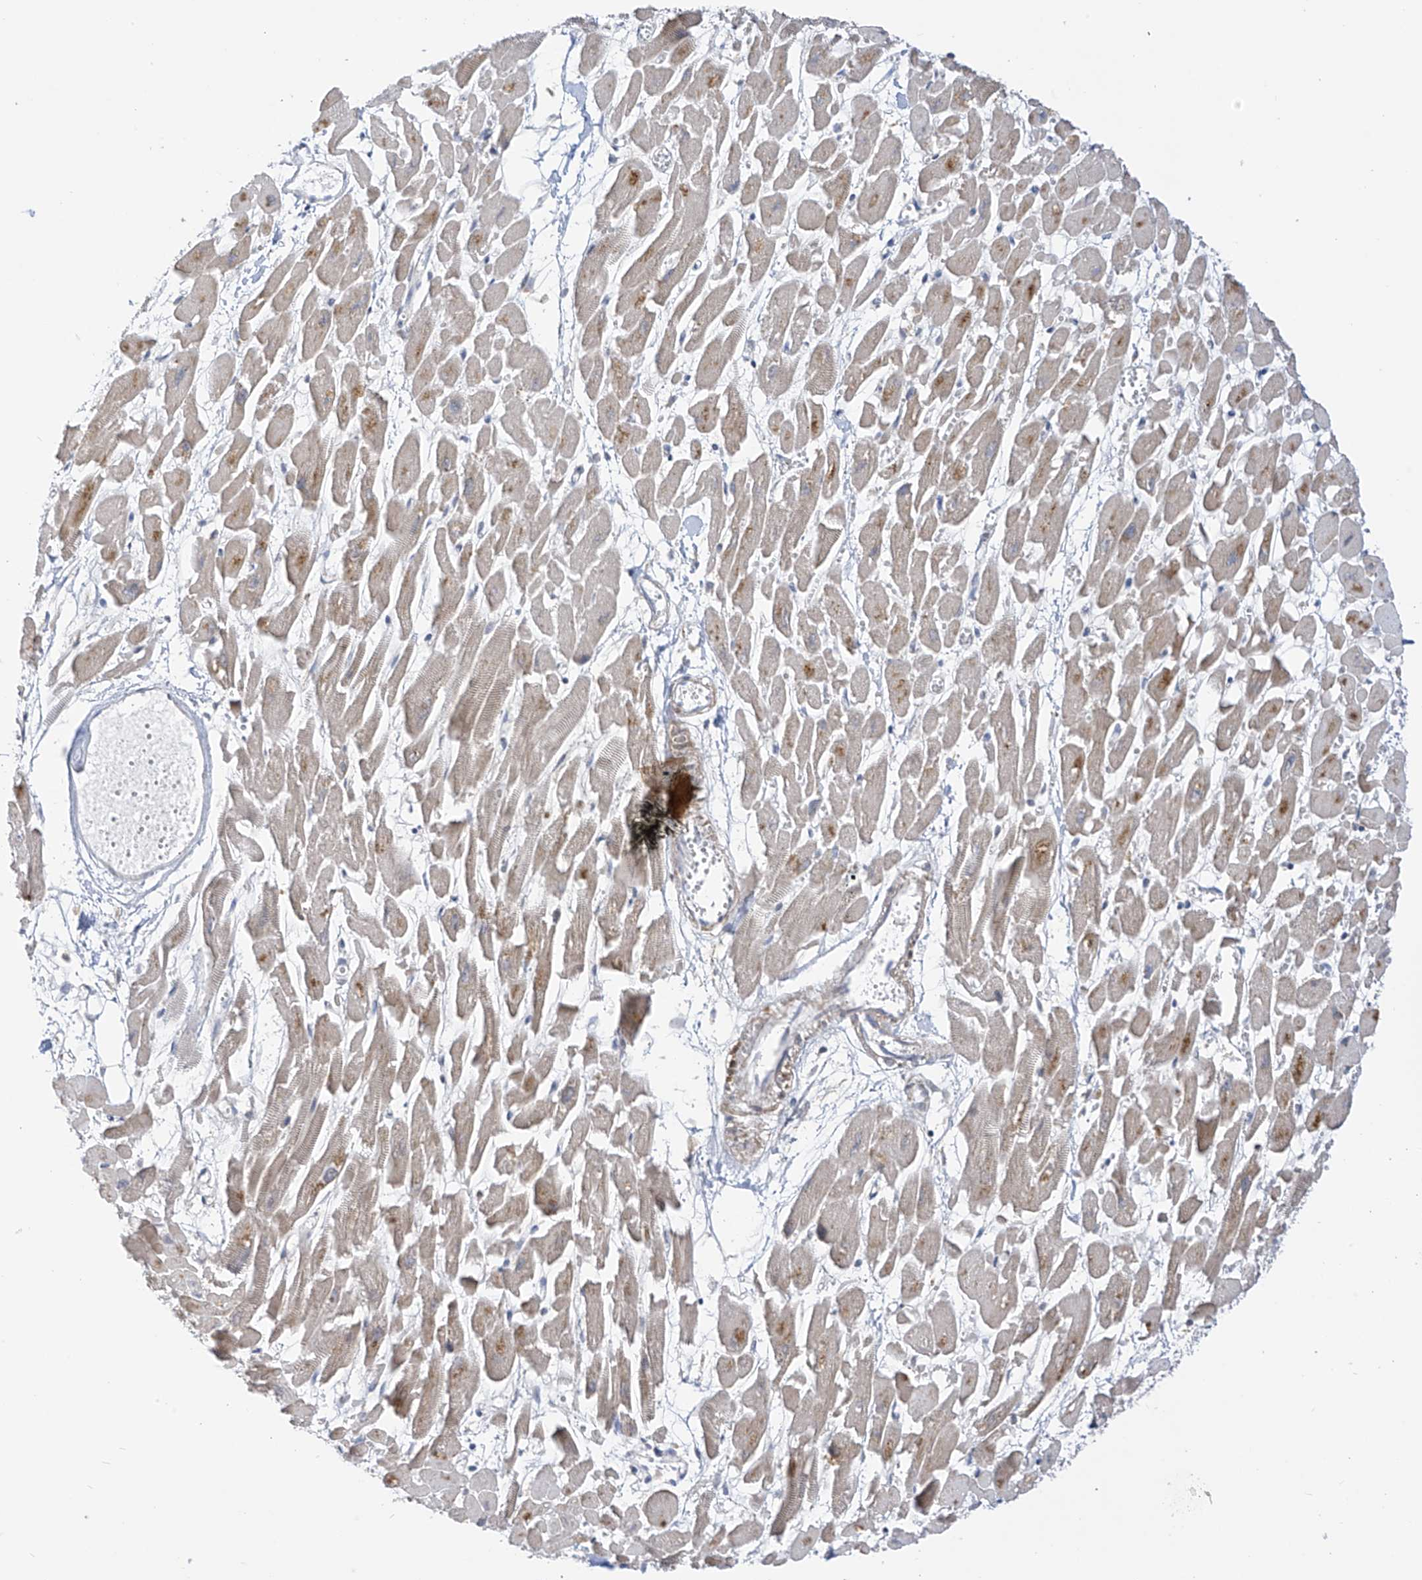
{"staining": {"intensity": "strong", "quantity": "<25%", "location": "nuclear"}, "tissue": "heart muscle", "cell_type": "Cardiomyocytes", "image_type": "normal", "snomed": [{"axis": "morphology", "description": "Normal tissue, NOS"}, {"axis": "topography", "description": "Heart"}], "caption": "A medium amount of strong nuclear expression is seen in approximately <25% of cardiomyocytes in normal heart muscle. The protein is stained brown, and the nuclei are stained in blue (DAB (3,3'-diaminobenzidine) IHC with brightfield microscopy, high magnification).", "gene": "PM20D2", "patient": {"sex": "female", "age": 64}}